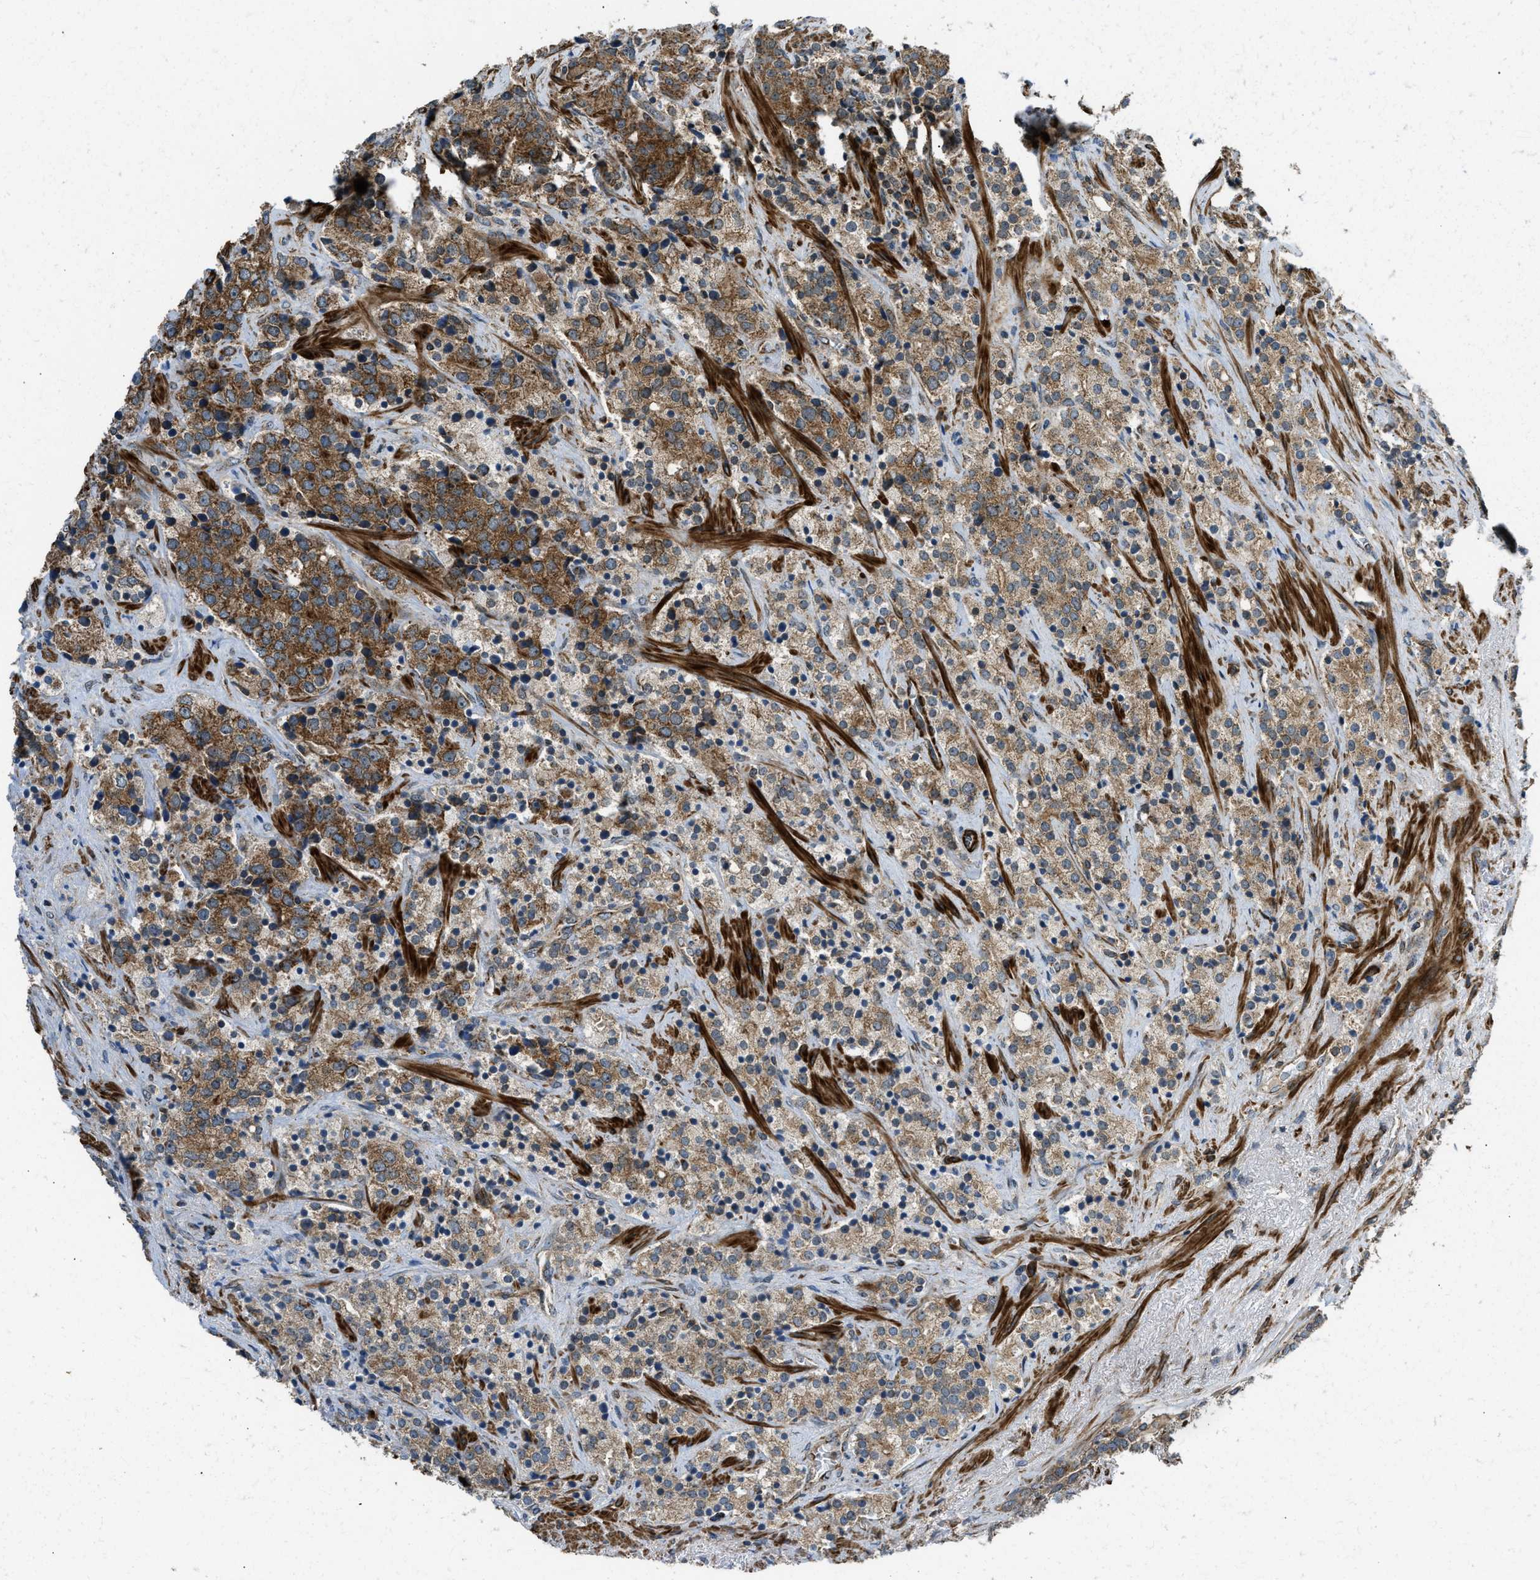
{"staining": {"intensity": "moderate", "quantity": ">75%", "location": "cytoplasmic/membranous"}, "tissue": "prostate cancer", "cell_type": "Tumor cells", "image_type": "cancer", "snomed": [{"axis": "morphology", "description": "Adenocarcinoma, High grade"}, {"axis": "topography", "description": "Prostate"}], "caption": "Protein staining of prostate cancer (high-grade adenocarcinoma) tissue displays moderate cytoplasmic/membranous expression in approximately >75% of tumor cells. The staining is performed using DAB (3,3'-diaminobenzidine) brown chromogen to label protein expression. The nuclei are counter-stained blue using hematoxylin.", "gene": "SESN2", "patient": {"sex": "male", "age": 71}}